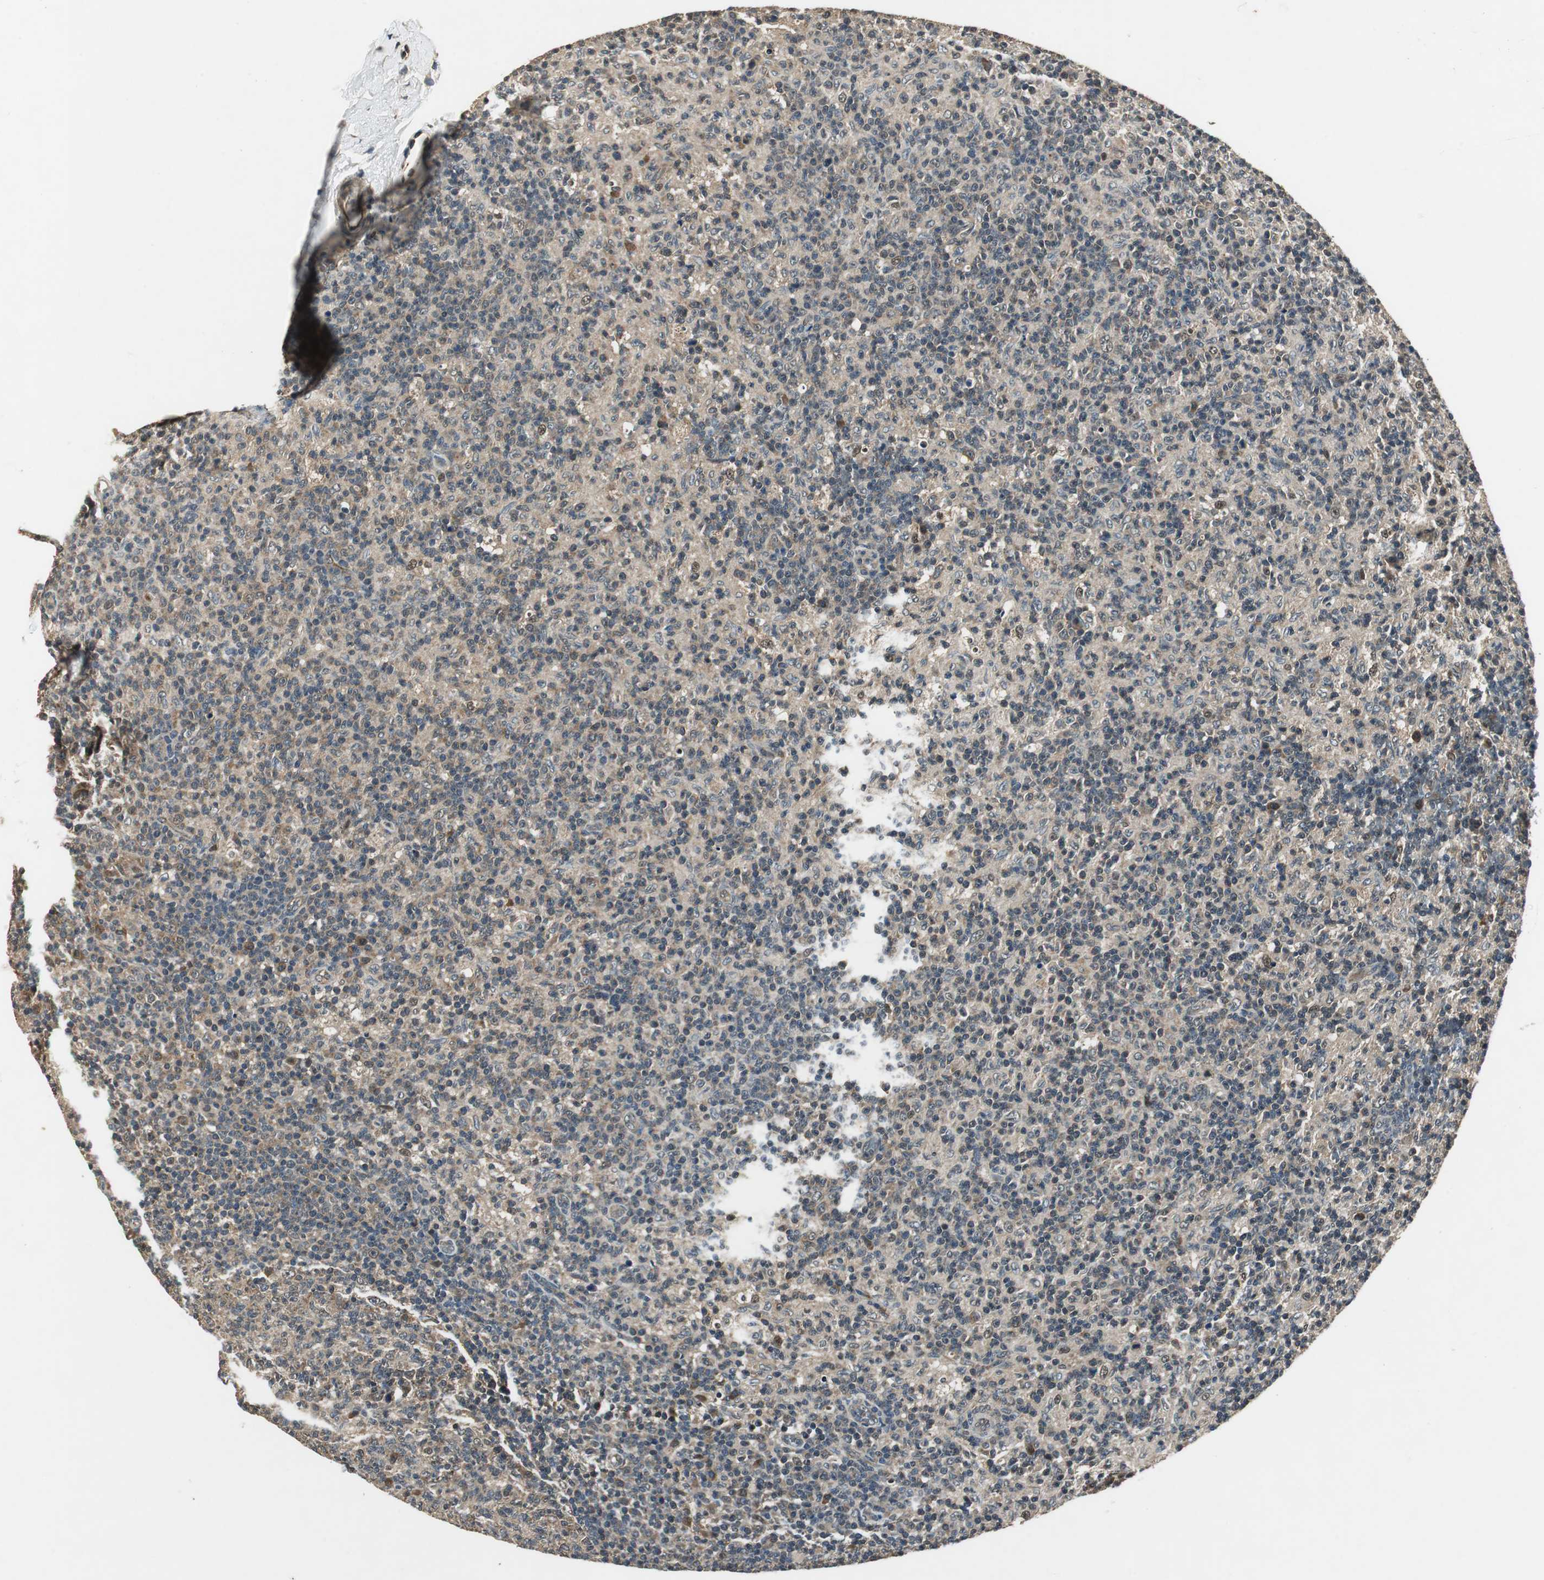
{"staining": {"intensity": "weak", "quantity": ">75%", "location": "cytoplasmic/membranous"}, "tissue": "lymph node", "cell_type": "Germinal center cells", "image_type": "normal", "snomed": [{"axis": "morphology", "description": "Normal tissue, NOS"}, {"axis": "morphology", "description": "Inflammation, NOS"}, {"axis": "topography", "description": "Lymph node"}], "caption": "IHC (DAB) staining of normal human lymph node displays weak cytoplasmic/membranous protein positivity in approximately >75% of germinal center cells. Immunohistochemistry (ihc) stains the protein in brown and the nuclei are stained blue.", "gene": "PSMB4", "patient": {"sex": "male", "age": 55}}